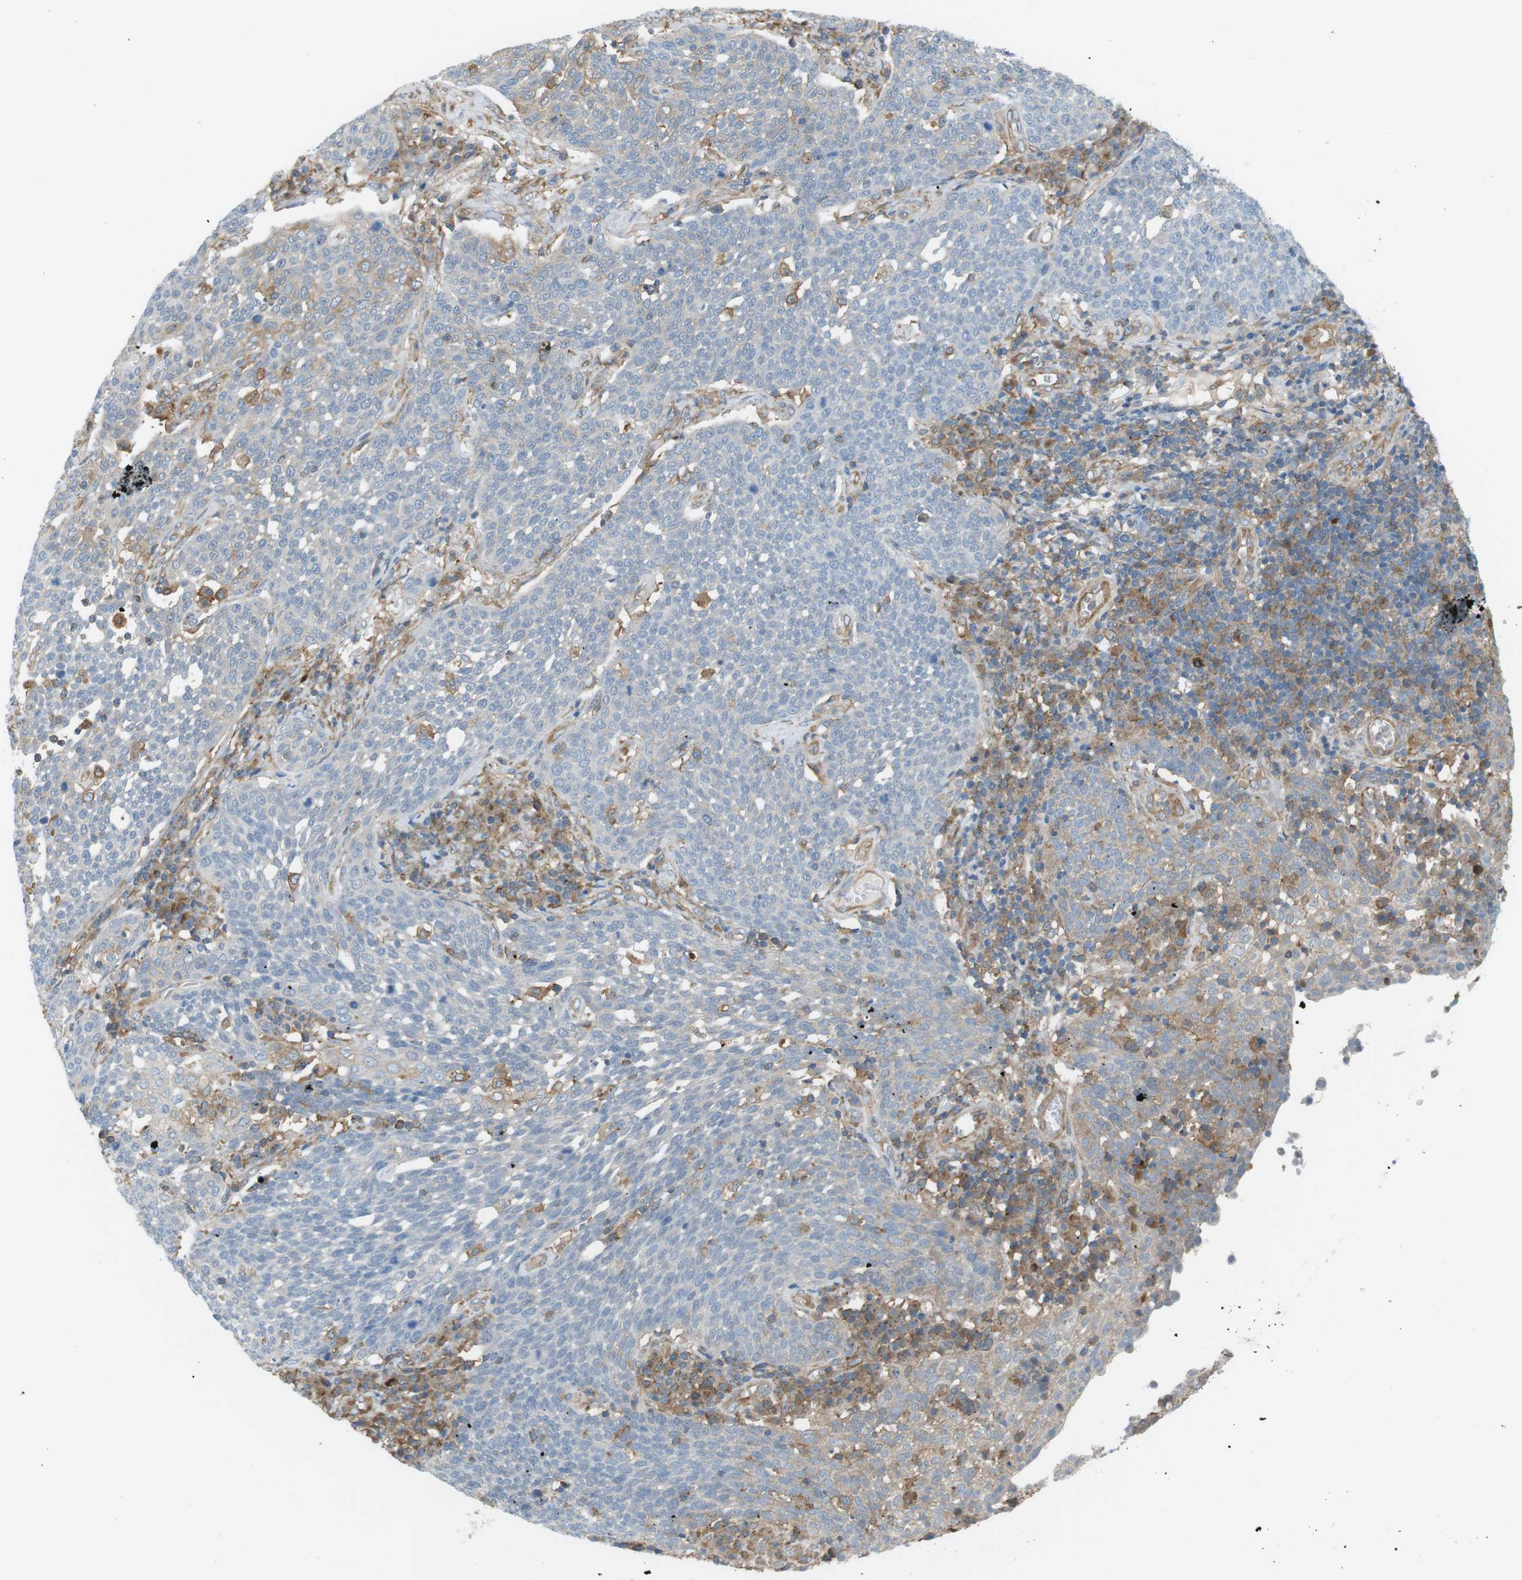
{"staining": {"intensity": "negative", "quantity": "none", "location": "none"}, "tissue": "cervical cancer", "cell_type": "Tumor cells", "image_type": "cancer", "snomed": [{"axis": "morphology", "description": "Squamous cell carcinoma, NOS"}, {"axis": "topography", "description": "Cervix"}], "caption": "Immunohistochemical staining of human cervical cancer (squamous cell carcinoma) reveals no significant positivity in tumor cells.", "gene": "PEPD", "patient": {"sex": "female", "age": 34}}